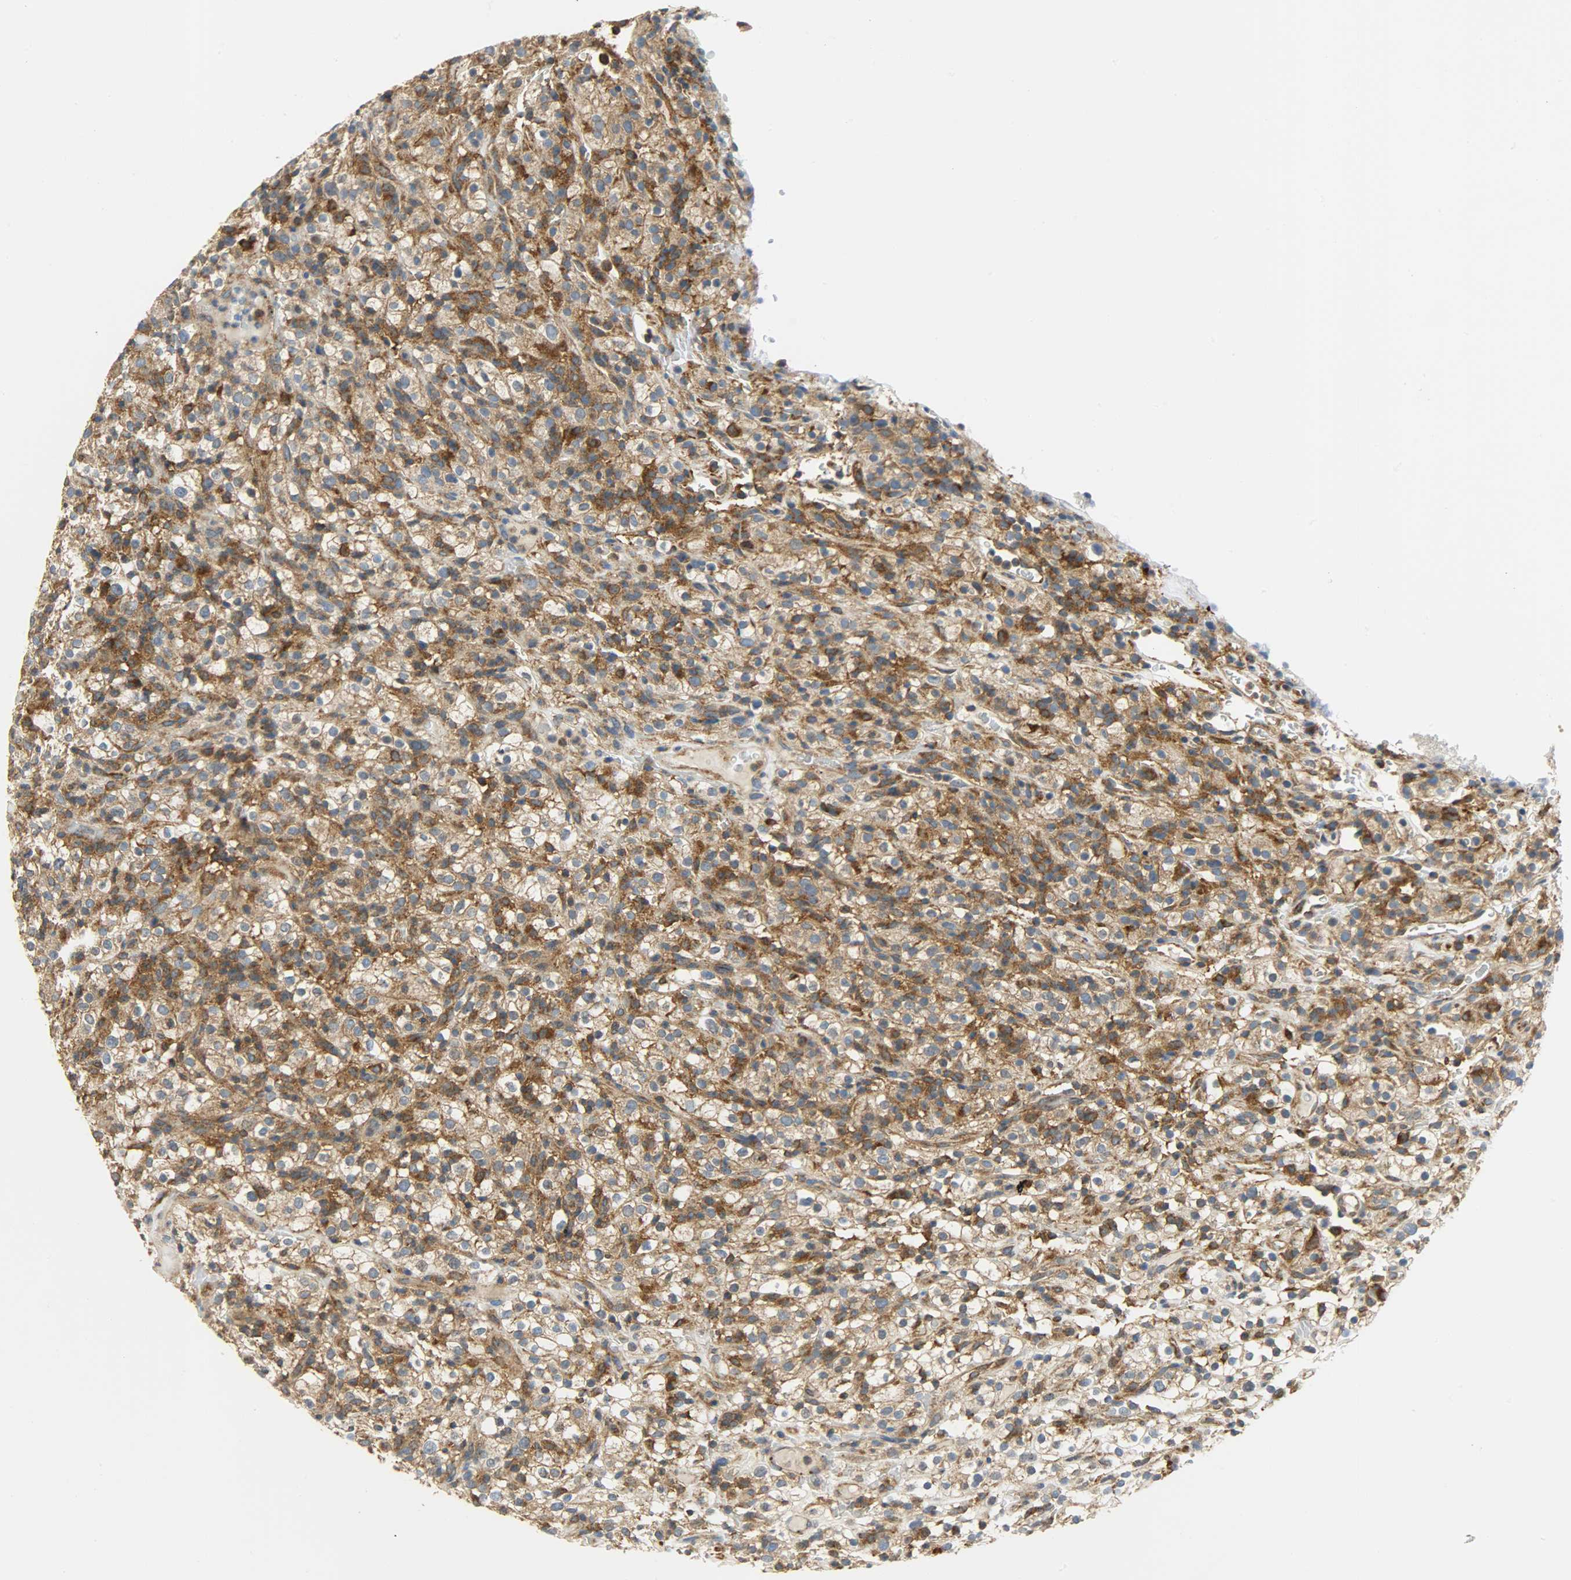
{"staining": {"intensity": "strong", "quantity": ">75%", "location": "cytoplasmic/membranous"}, "tissue": "renal cancer", "cell_type": "Tumor cells", "image_type": "cancer", "snomed": [{"axis": "morphology", "description": "Normal tissue, NOS"}, {"axis": "morphology", "description": "Adenocarcinoma, NOS"}, {"axis": "topography", "description": "Kidney"}], "caption": "Immunohistochemical staining of renal adenocarcinoma reveals strong cytoplasmic/membranous protein staining in about >75% of tumor cells.", "gene": "GIT2", "patient": {"sex": "female", "age": 72}}